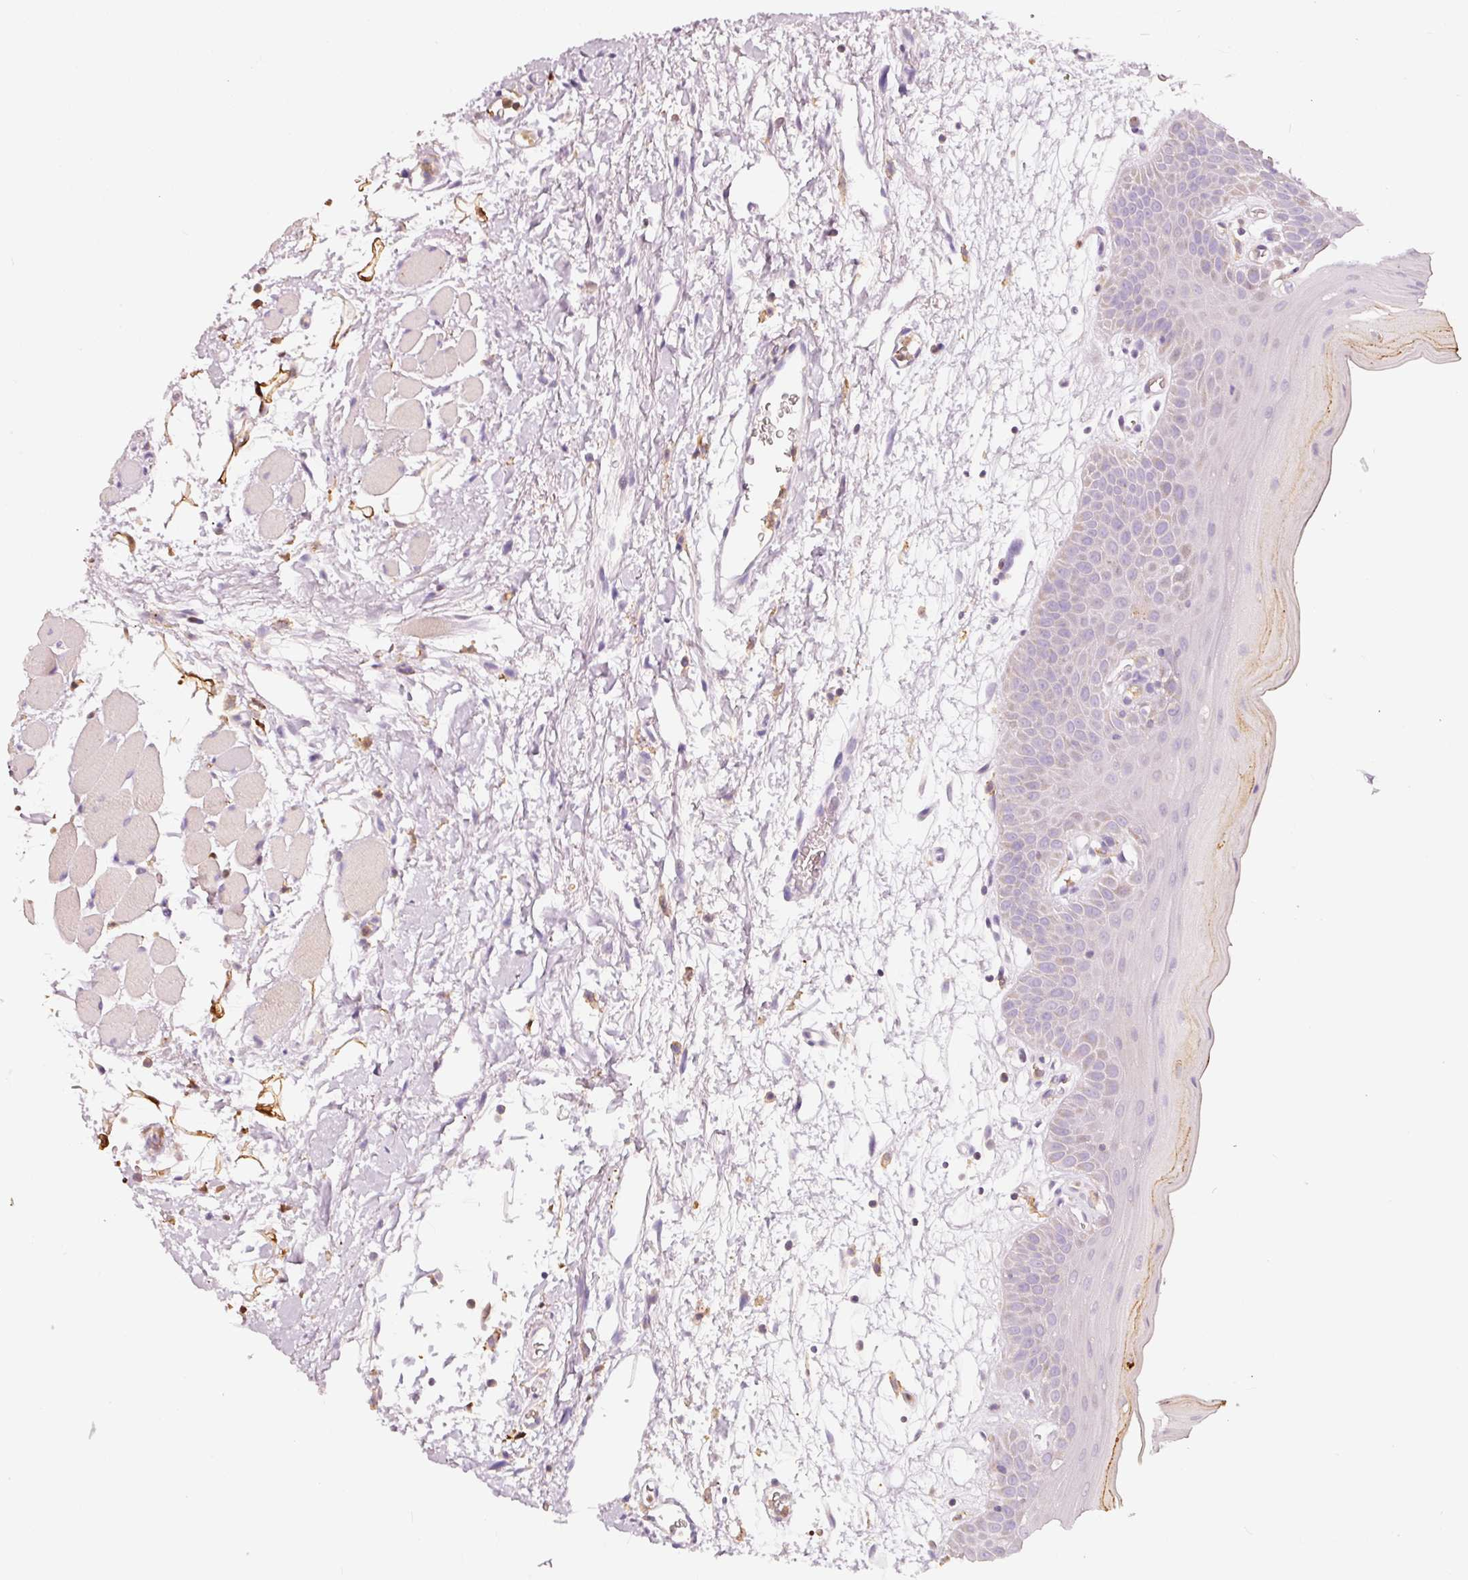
{"staining": {"intensity": "weak", "quantity": "<25%", "location": "cytoplasmic/membranous"}, "tissue": "oral mucosa", "cell_type": "Squamous epithelial cells", "image_type": "normal", "snomed": [{"axis": "morphology", "description": "Normal tissue, NOS"}, {"axis": "topography", "description": "Oral tissue"}, {"axis": "topography", "description": "Tounge, NOS"}], "caption": "DAB immunohistochemical staining of normal human oral mucosa demonstrates no significant expression in squamous epithelial cells.", "gene": "IQGAP2", "patient": {"sex": "female", "age": 59}}